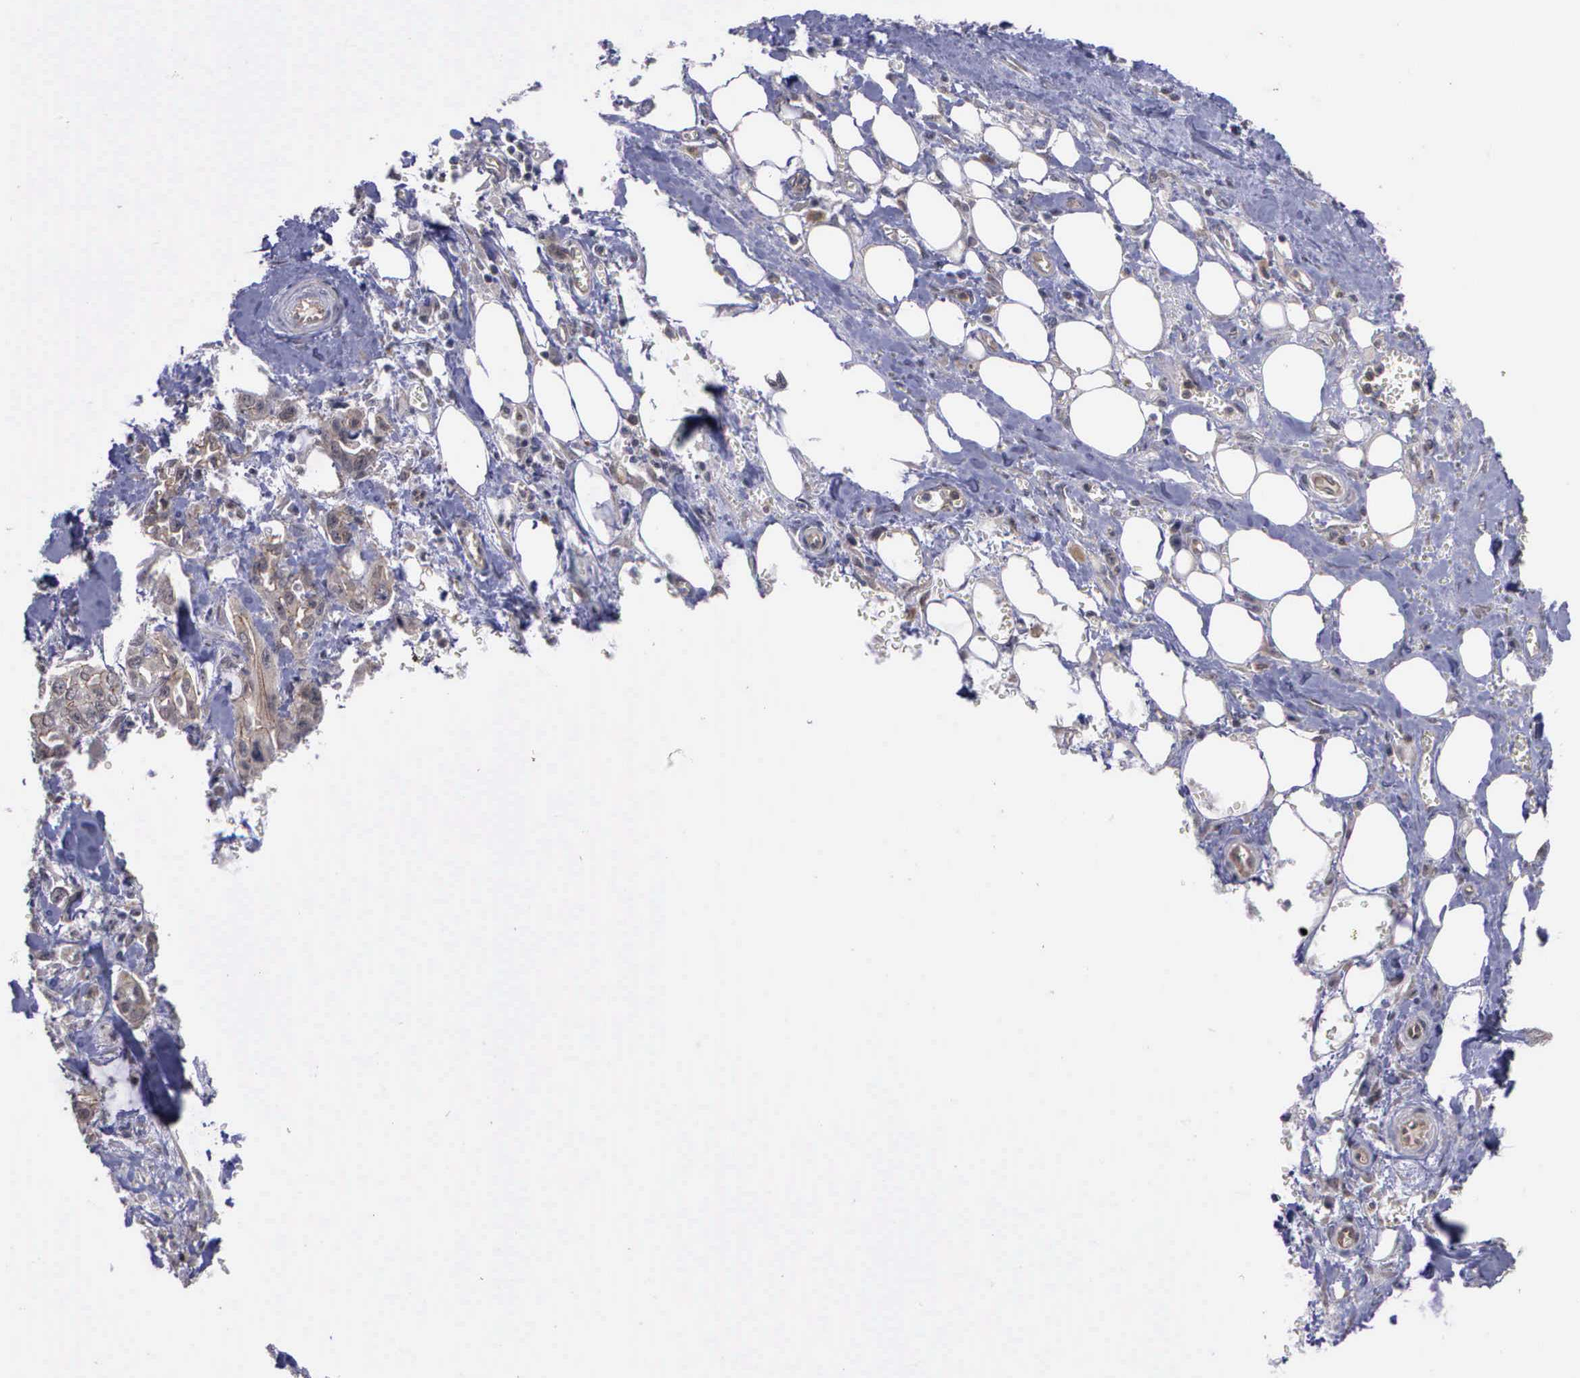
{"staining": {"intensity": "weak", "quantity": "25%-75%", "location": "cytoplasmic/membranous"}, "tissue": "pancreatic cancer", "cell_type": "Tumor cells", "image_type": "cancer", "snomed": [{"axis": "morphology", "description": "Adenocarcinoma, NOS"}, {"axis": "topography", "description": "Pancreas"}], "caption": "Protein analysis of pancreatic cancer tissue demonstrates weak cytoplasmic/membranous positivity in approximately 25%-75% of tumor cells.", "gene": "MAP3K9", "patient": {"sex": "male", "age": 69}}